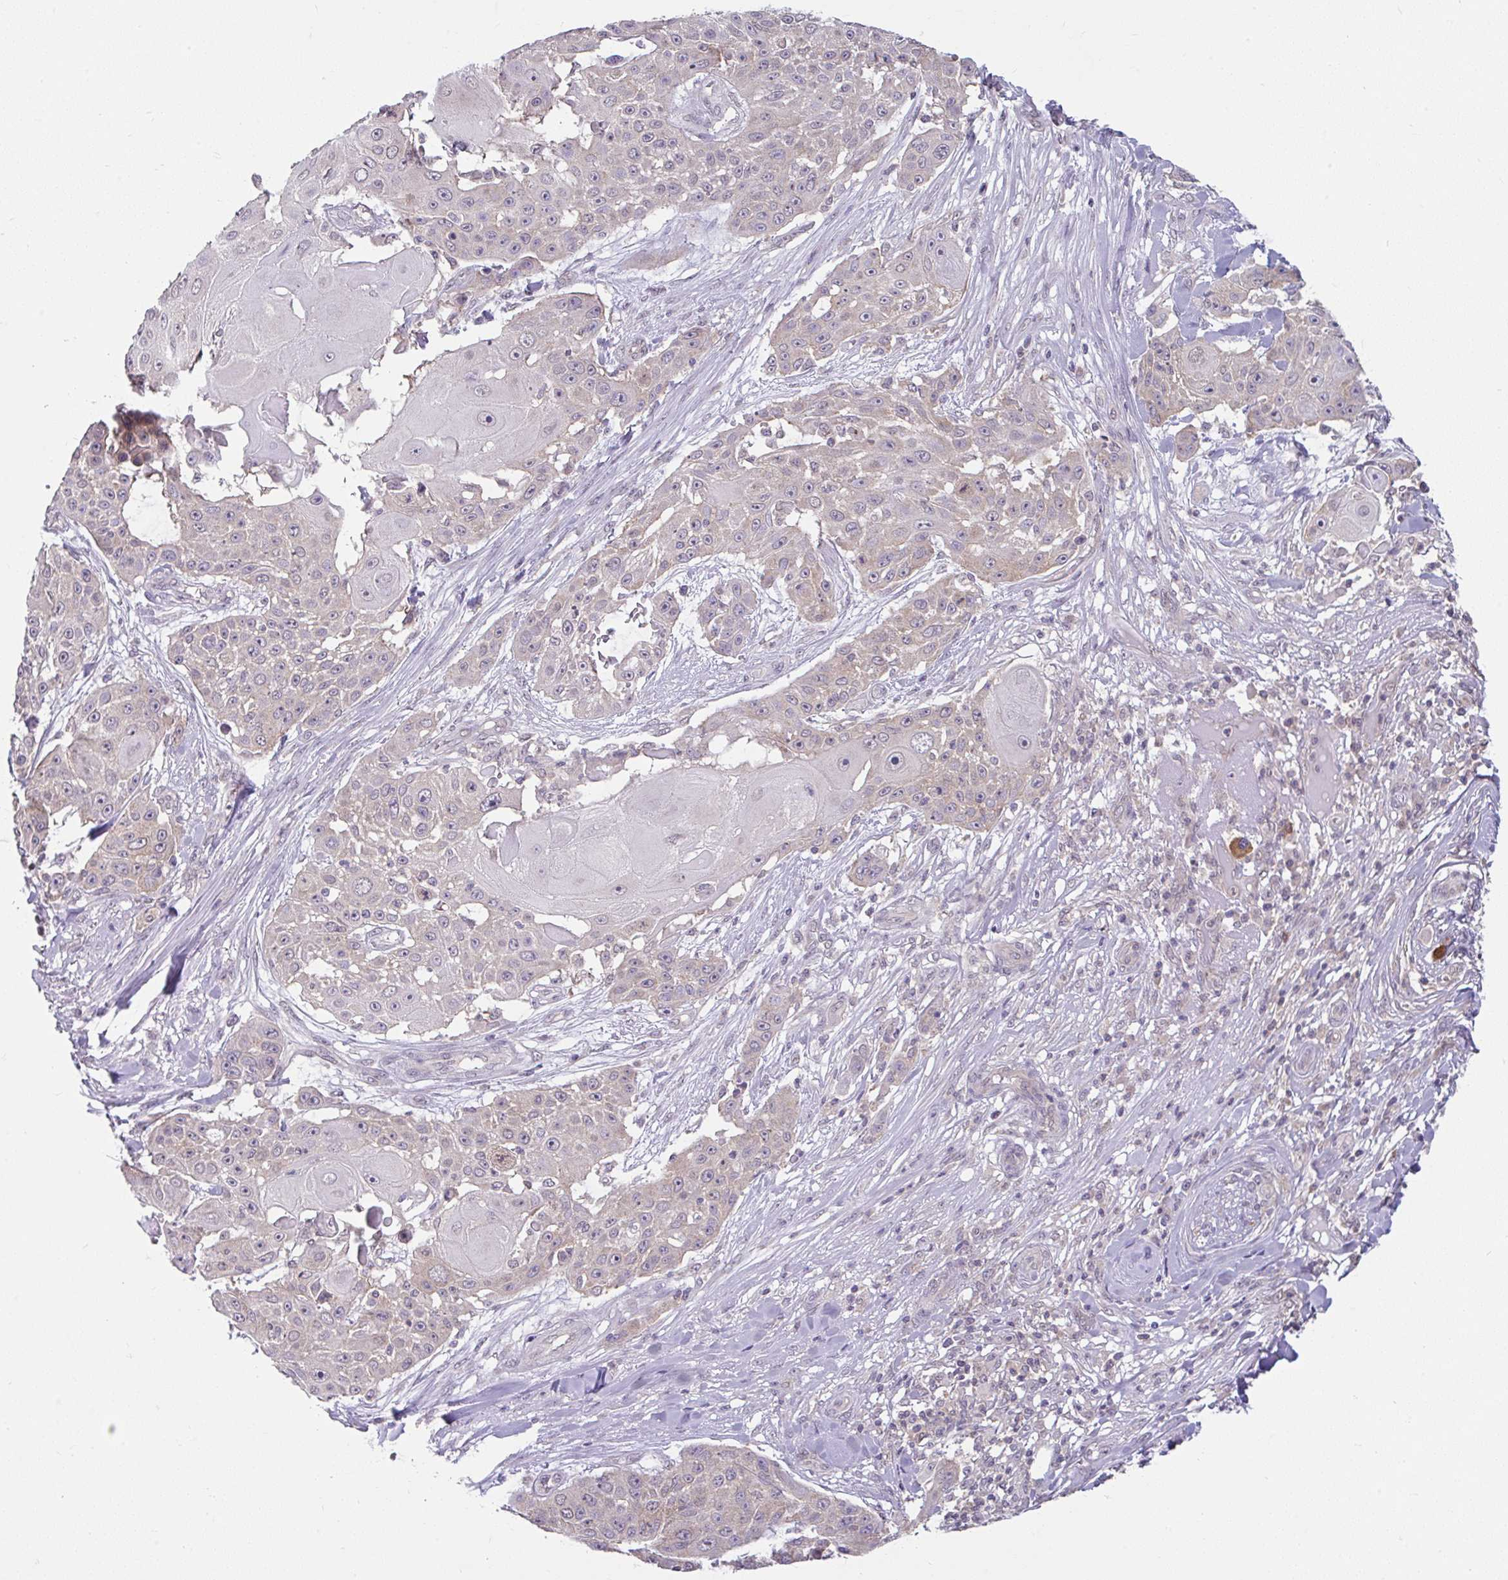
{"staining": {"intensity": "weak", "quantity": "25%-75%", "location": "cytoplasmic/membranous,nuclear"}, "tissue": "skin cancer", "cell_type": "Tumor cells", "image_type": "cancer", "snomed": [{"axis": "morphology", "description": "Squamous cell carcinoma, NOS"}, {"axis": "topography", "description": "Skin"}], "caption": "Skin cancer stained for a protein exhibits weak cytoplasmic/membranous and nuclear positivity in tumor cells.", "gene": "RALBP1", "patient": {"sex": "female", "age": 86}}